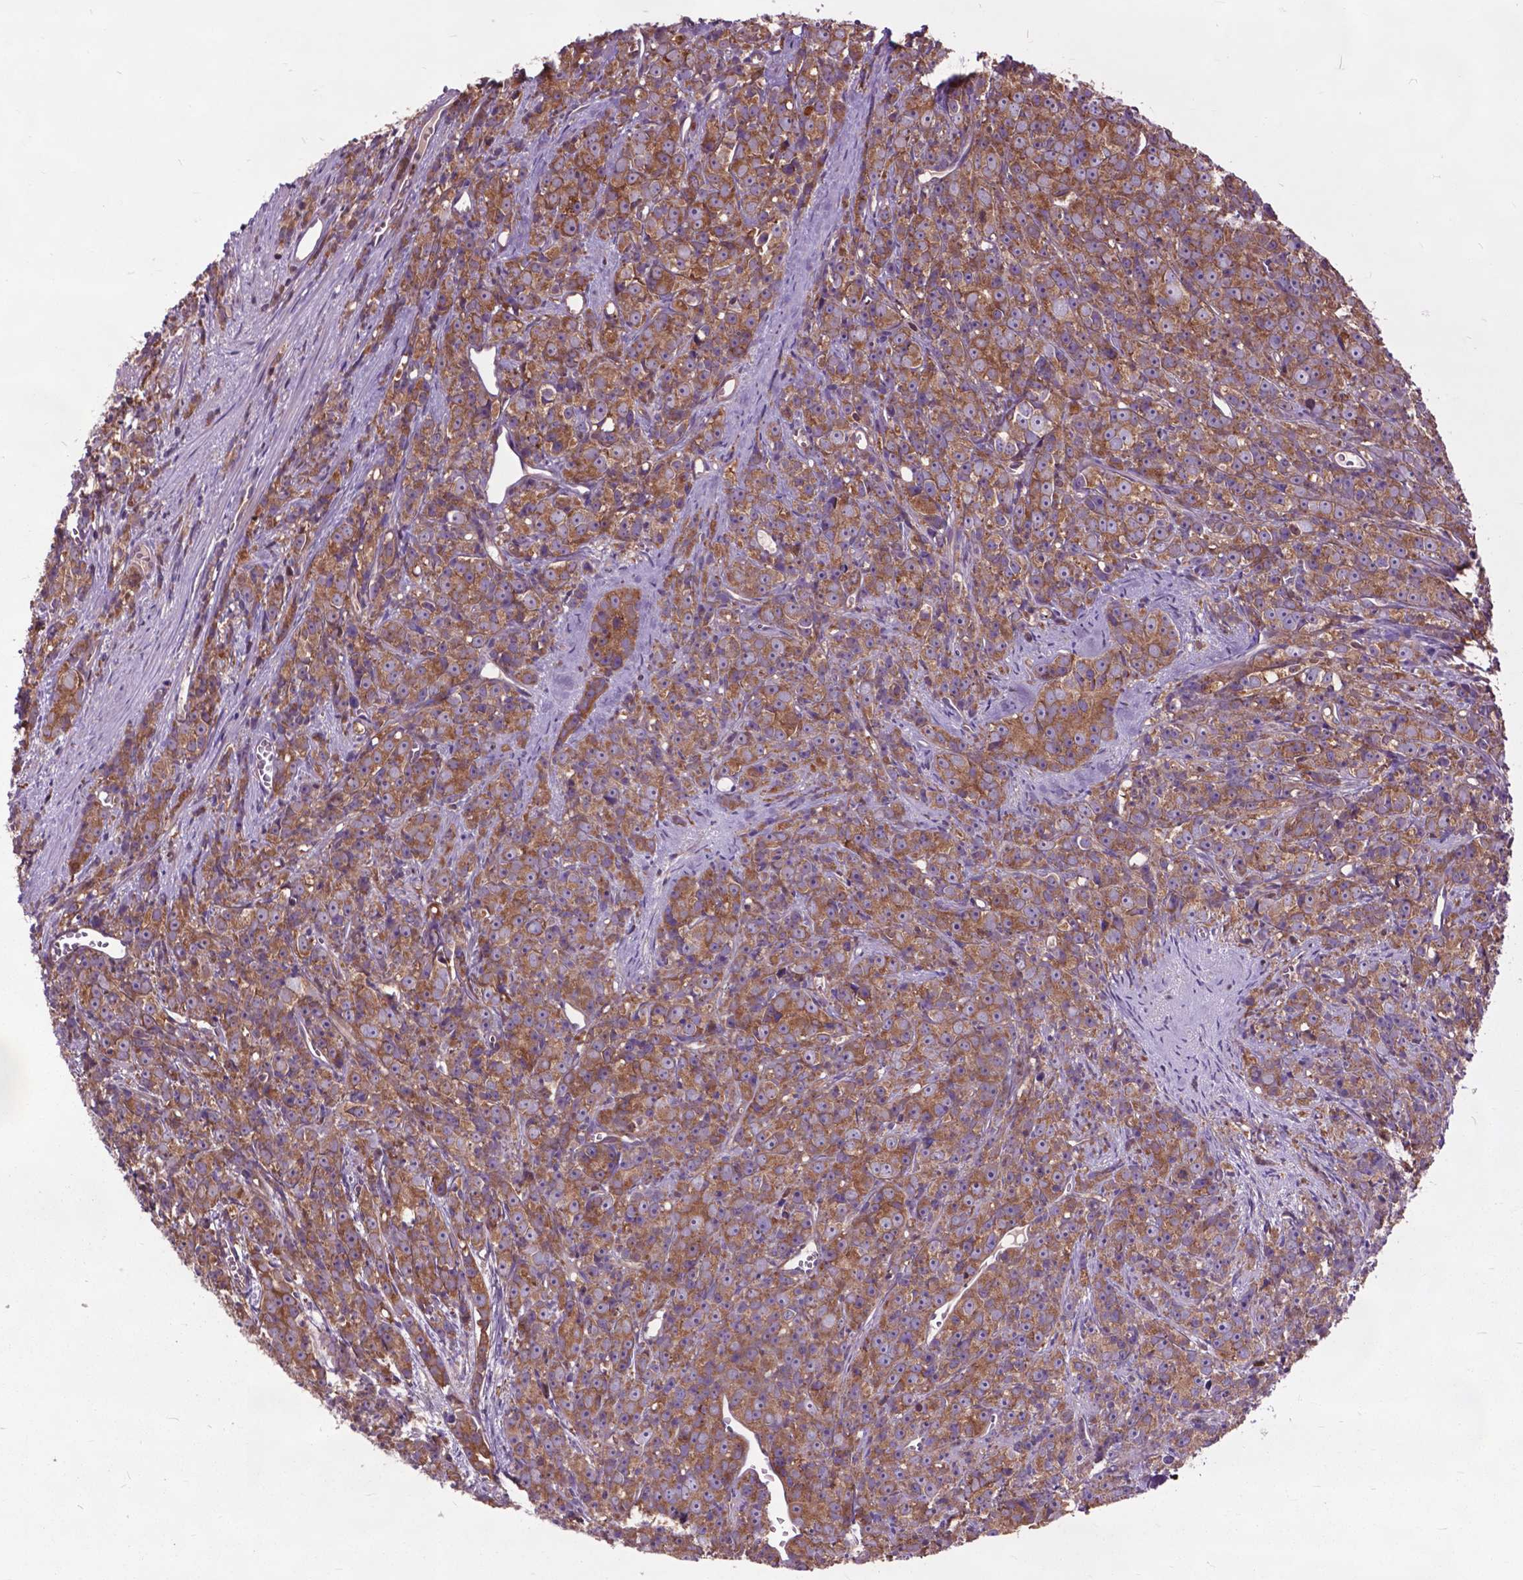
{"staining": {"intensity": "moderate", "quantity": ">75%", "location": "cytoplasmic/membranous"}, "tissue": "prostate cancer", "cell_type": "Tumor cells", "image_type": "cancer", "snomed": [{"axis": "morphology", "description": "Adenocarcinoma, High grade"}, {"axis": "topography", "description": "Prostate"}], "caption": "Approximately >75% of tumor cells in human adenocarcinoma (high-grade) (prostate) exhibit moderate cytoplasmic/membranous protein staining as visualized by brown immunohistochemical staining.", "gene": "ARAF", "patient": {"sex": "male", "age": 77}}